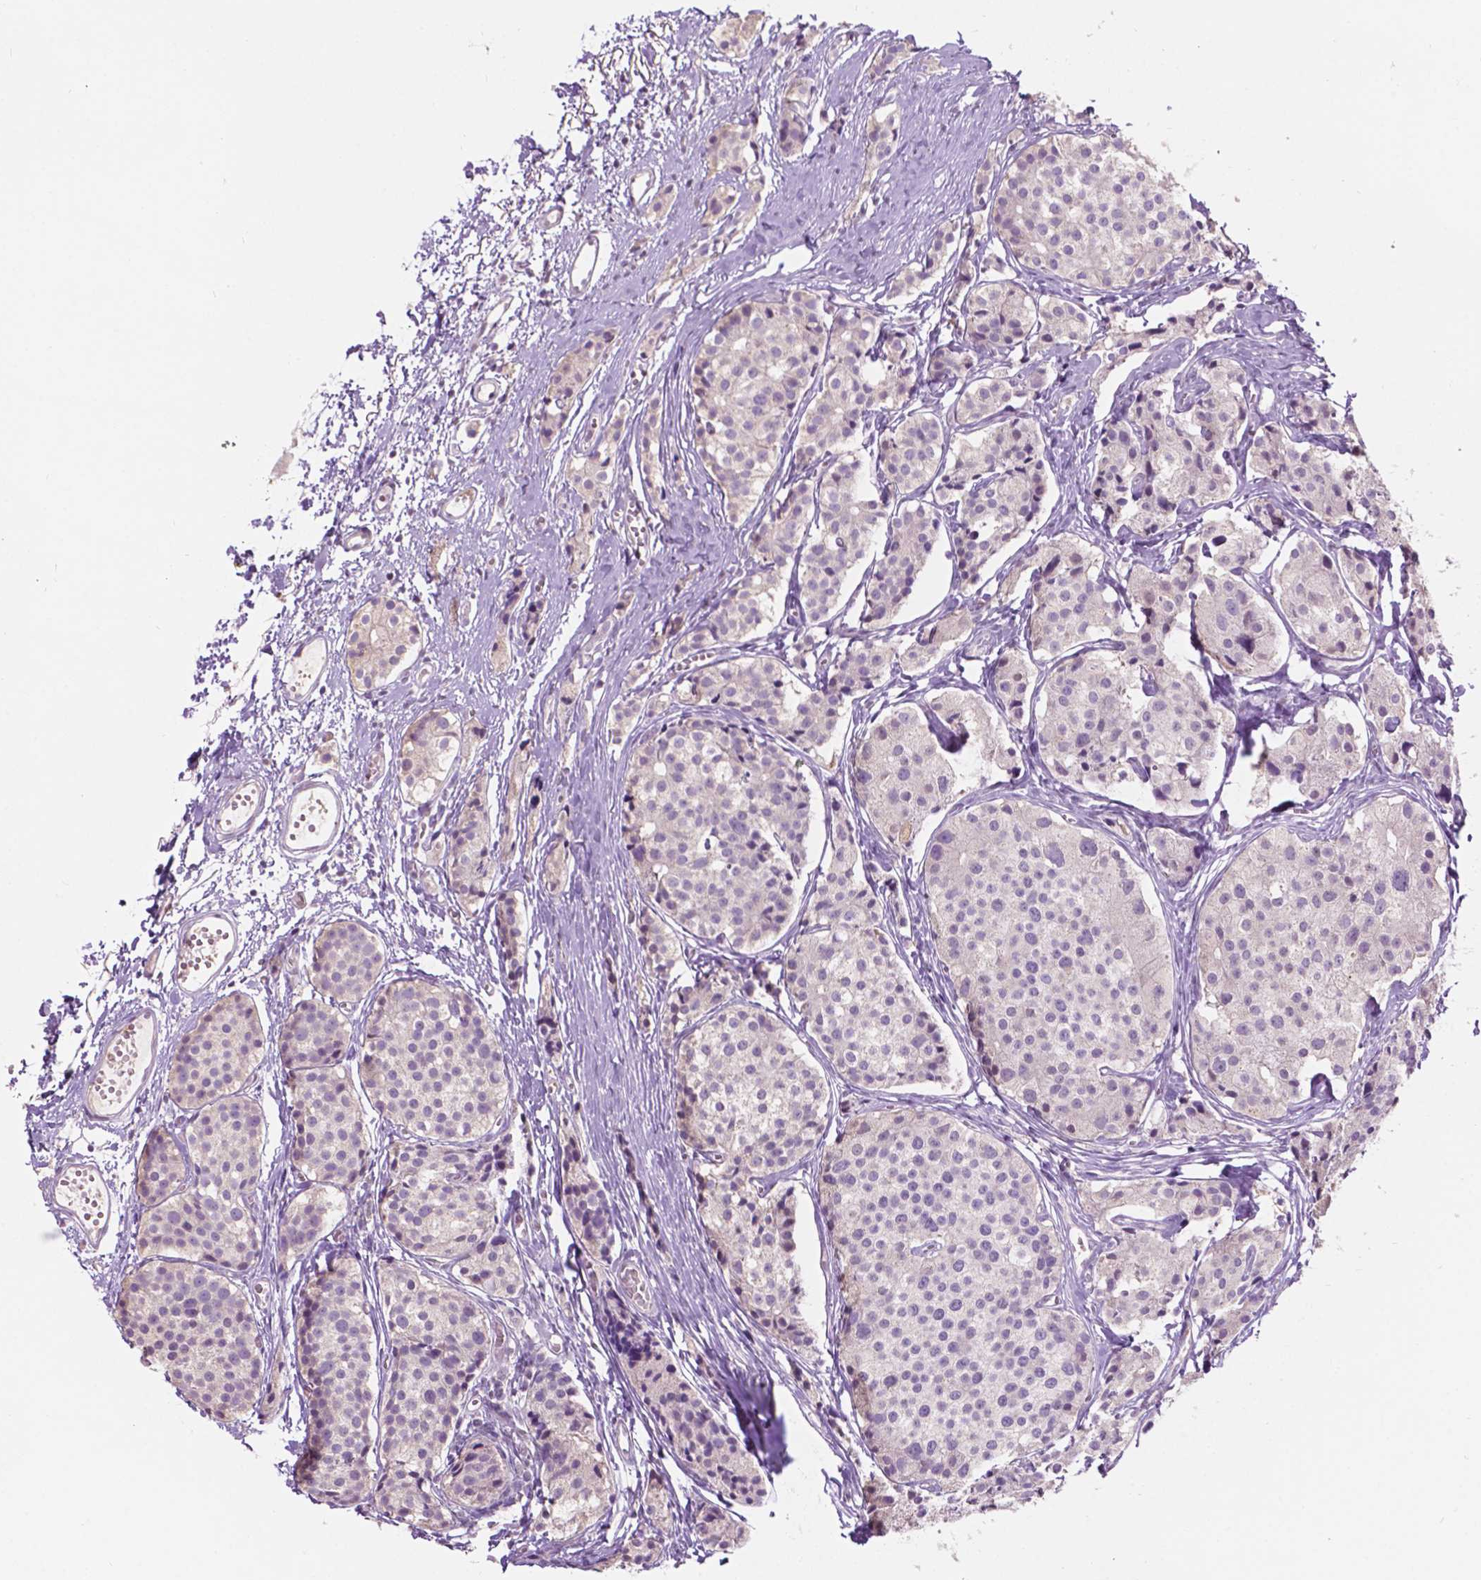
{"staining": {"intensity": "negative", "quantity": "none", "location": "none"}, "tissue": "carcinoid", "cell_type": "Tumor cells", "image_type": "cancer", "snomed": [{"axis": "morphology", "description": "Carcinoid, malignant, NOS"}, {"axis": "topography", "description": "Small intestine"}], "caption": "Carcinoid (malignant) was stained to show a protein in brown. There is no significant positivity in tumor cells. Nuclei are stained in blue.", "gene": "TM6SF2", "patient": {"sex": "female", "age": 65}}